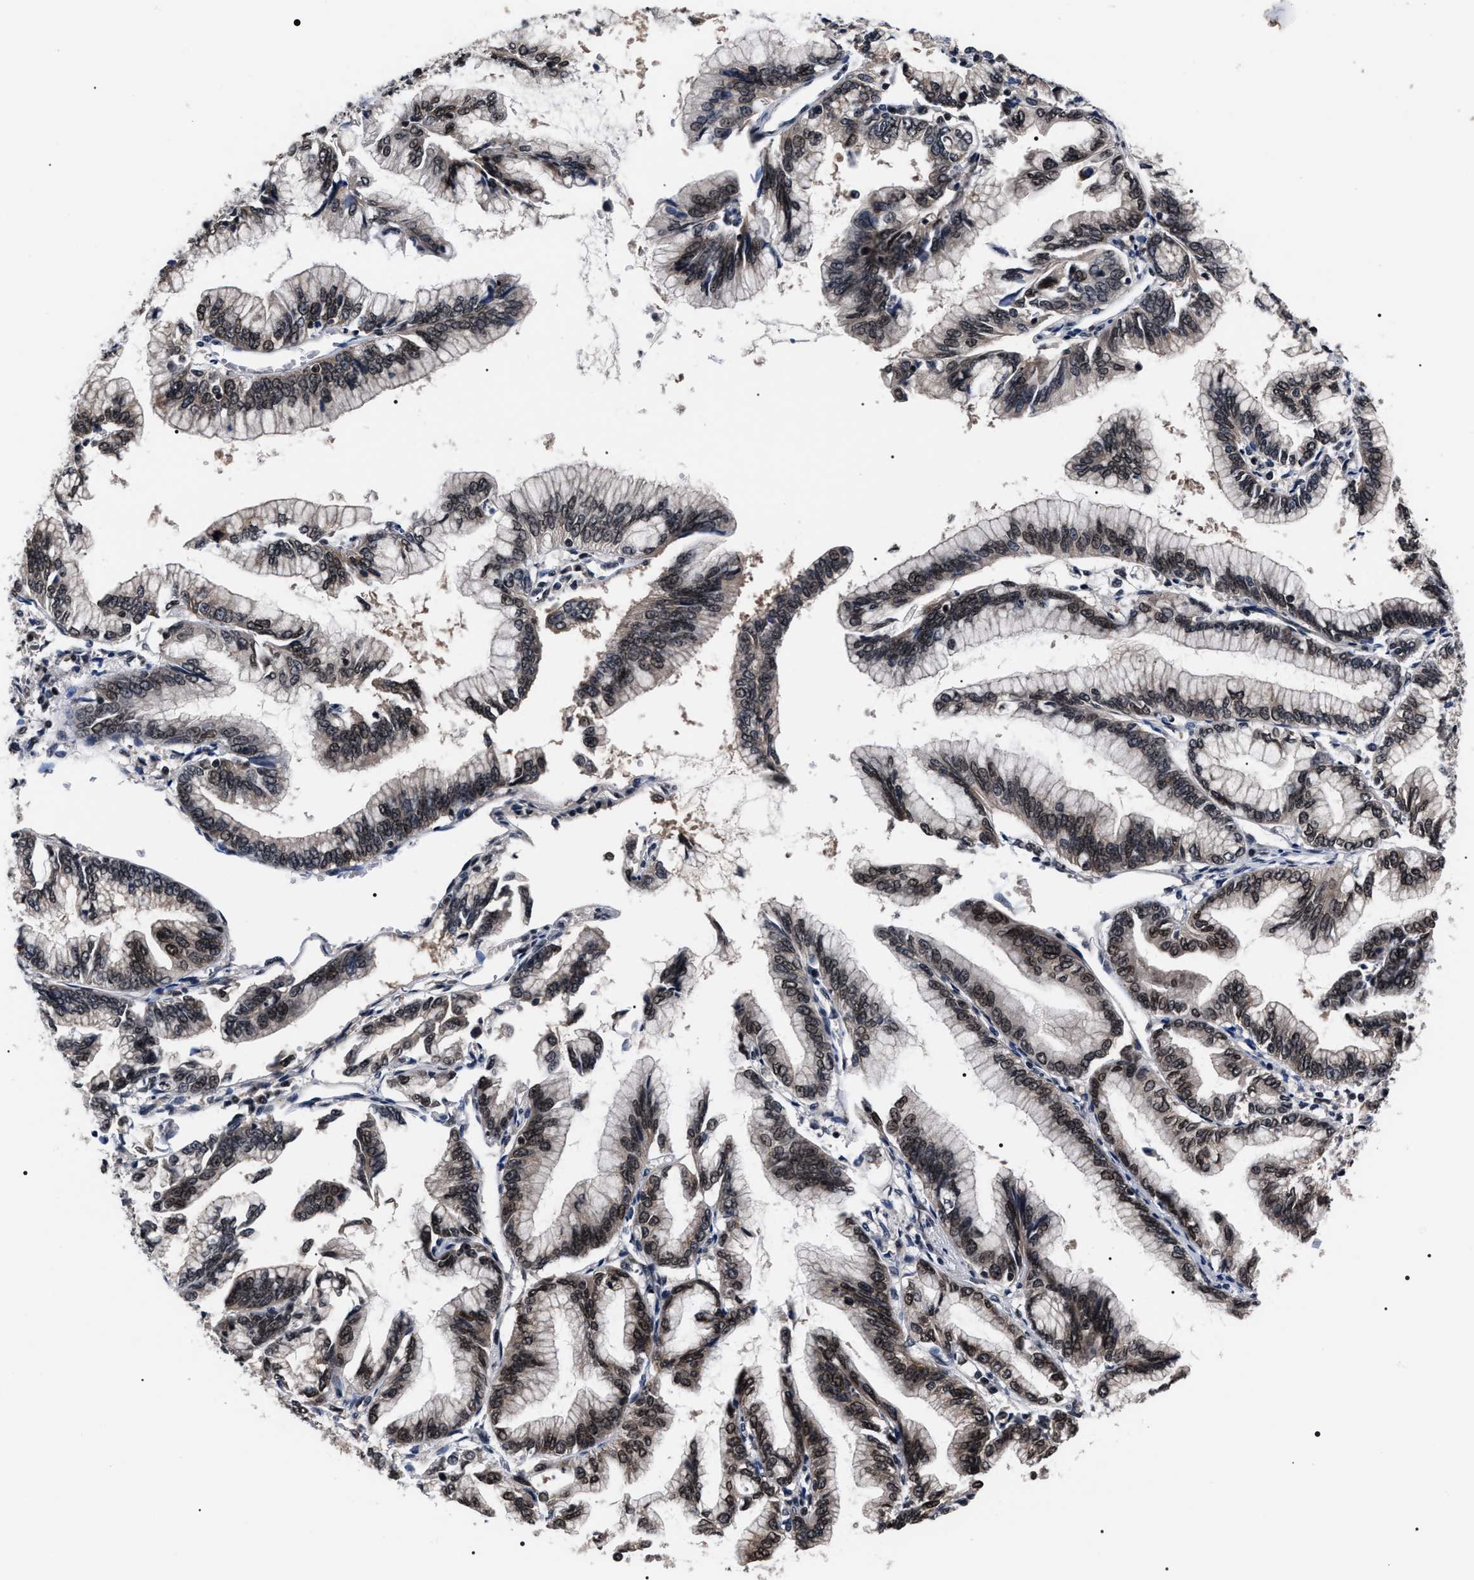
{"staining": {"intensity": "moderate", "quantity": "25%-75%", "location": "cytoplasmic/membranous,nuclear"}, "tissue": "pancreatic cancer", "cell_type": "Tumor cells", "image_type": "cancer", "snomed": [{"axis": "morphology", "description": "Adenocarcinoma, NOS"}, {"axis": "topography", "description": "Pancreas"}], "caption": "There is medium levels of moderate cytoplasmic/membranous and nuclear expression in tumor cells of pancreatic cancer (adenocarcinoma), as demonstrated by immunohistochemical staining (brown color).", "gene": "CSNK2A1", "patient": {"sex": "female", "age": 64}}